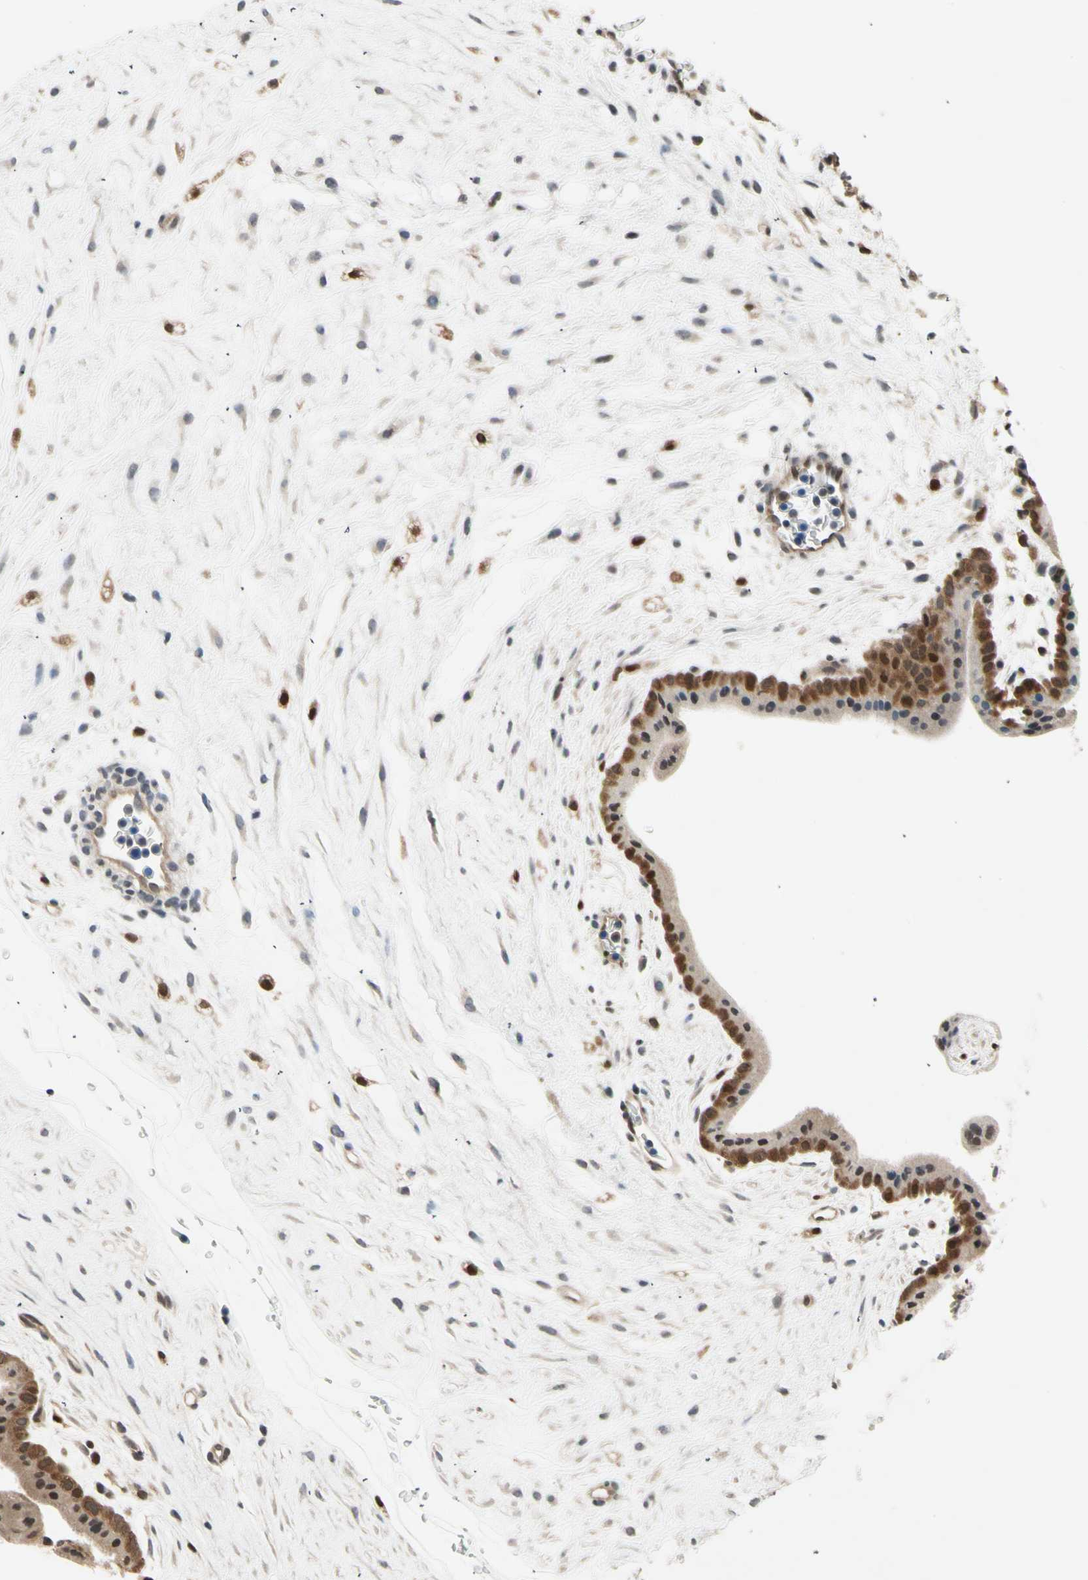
{"staining": {"intensity": "weak", "quantity": "25%-75%", "location": "cytoplasmic/membranous"}, "tissue": "placenta", "cell_type": "Decidual cells", "image_type": "normal", "snomed": [{"axis": "morphology", "description": "Normal tissue, NOS"}, {"axis": "topography", "description": "Placenta"}], "caption": "Decidual cells display weak cytoplasmic/membranous positivity in about 25%-75% of cells in benign placenta. The protein is stained brown, and the nuclei are stained in blue (DAB (3,3'-diaminobenzidine) IHC with brightfield microscopy, high magnification).", "gene": "GSR", "patient": {"sex": "female", "age": 35}}